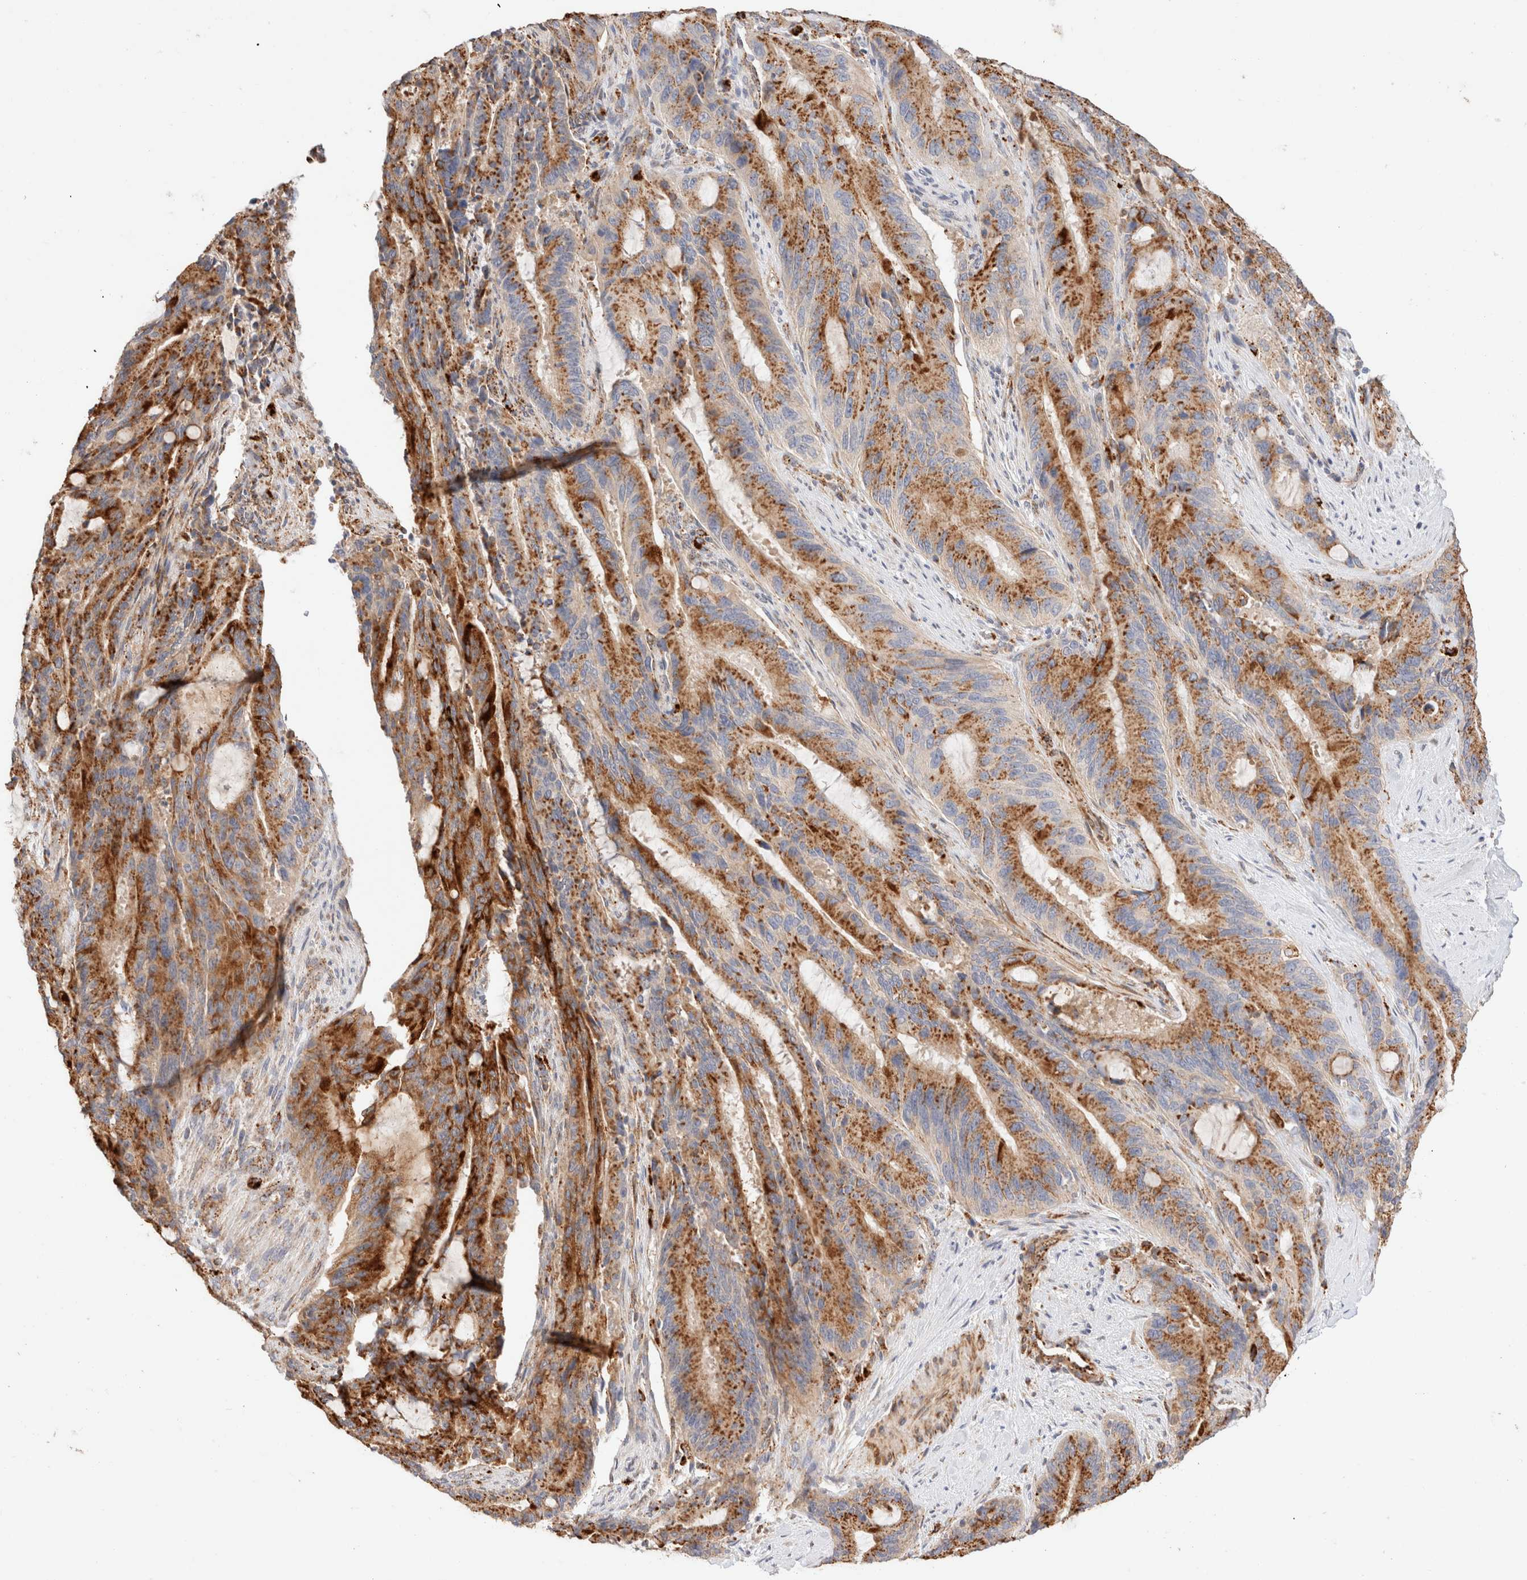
{"staining": {"intensity": "strong", "quantity": ">75%", "location": "cytoplasmic/membranous"}, "tissue": "liver cancer", "cell_type": "Tumor cells", "image_type": "cancer", "snomed": [{"axis": "morphology", "description": "Normal tissue, NOS"}, {"axis": "morphology", "description": "Cholangiocarcinoma"}, {"axis": "topography", "description": "Liver"}, {"axis": "topography", "description": "Peripheral nerve tissue"}], "caption": "Protein analysis of liver cancer tissue shows strong cytoplasmic/membranous staining in about >75% of tumor cells.", "gene": "RABEPK", "patient": {"sex": "female", "age": 73}}